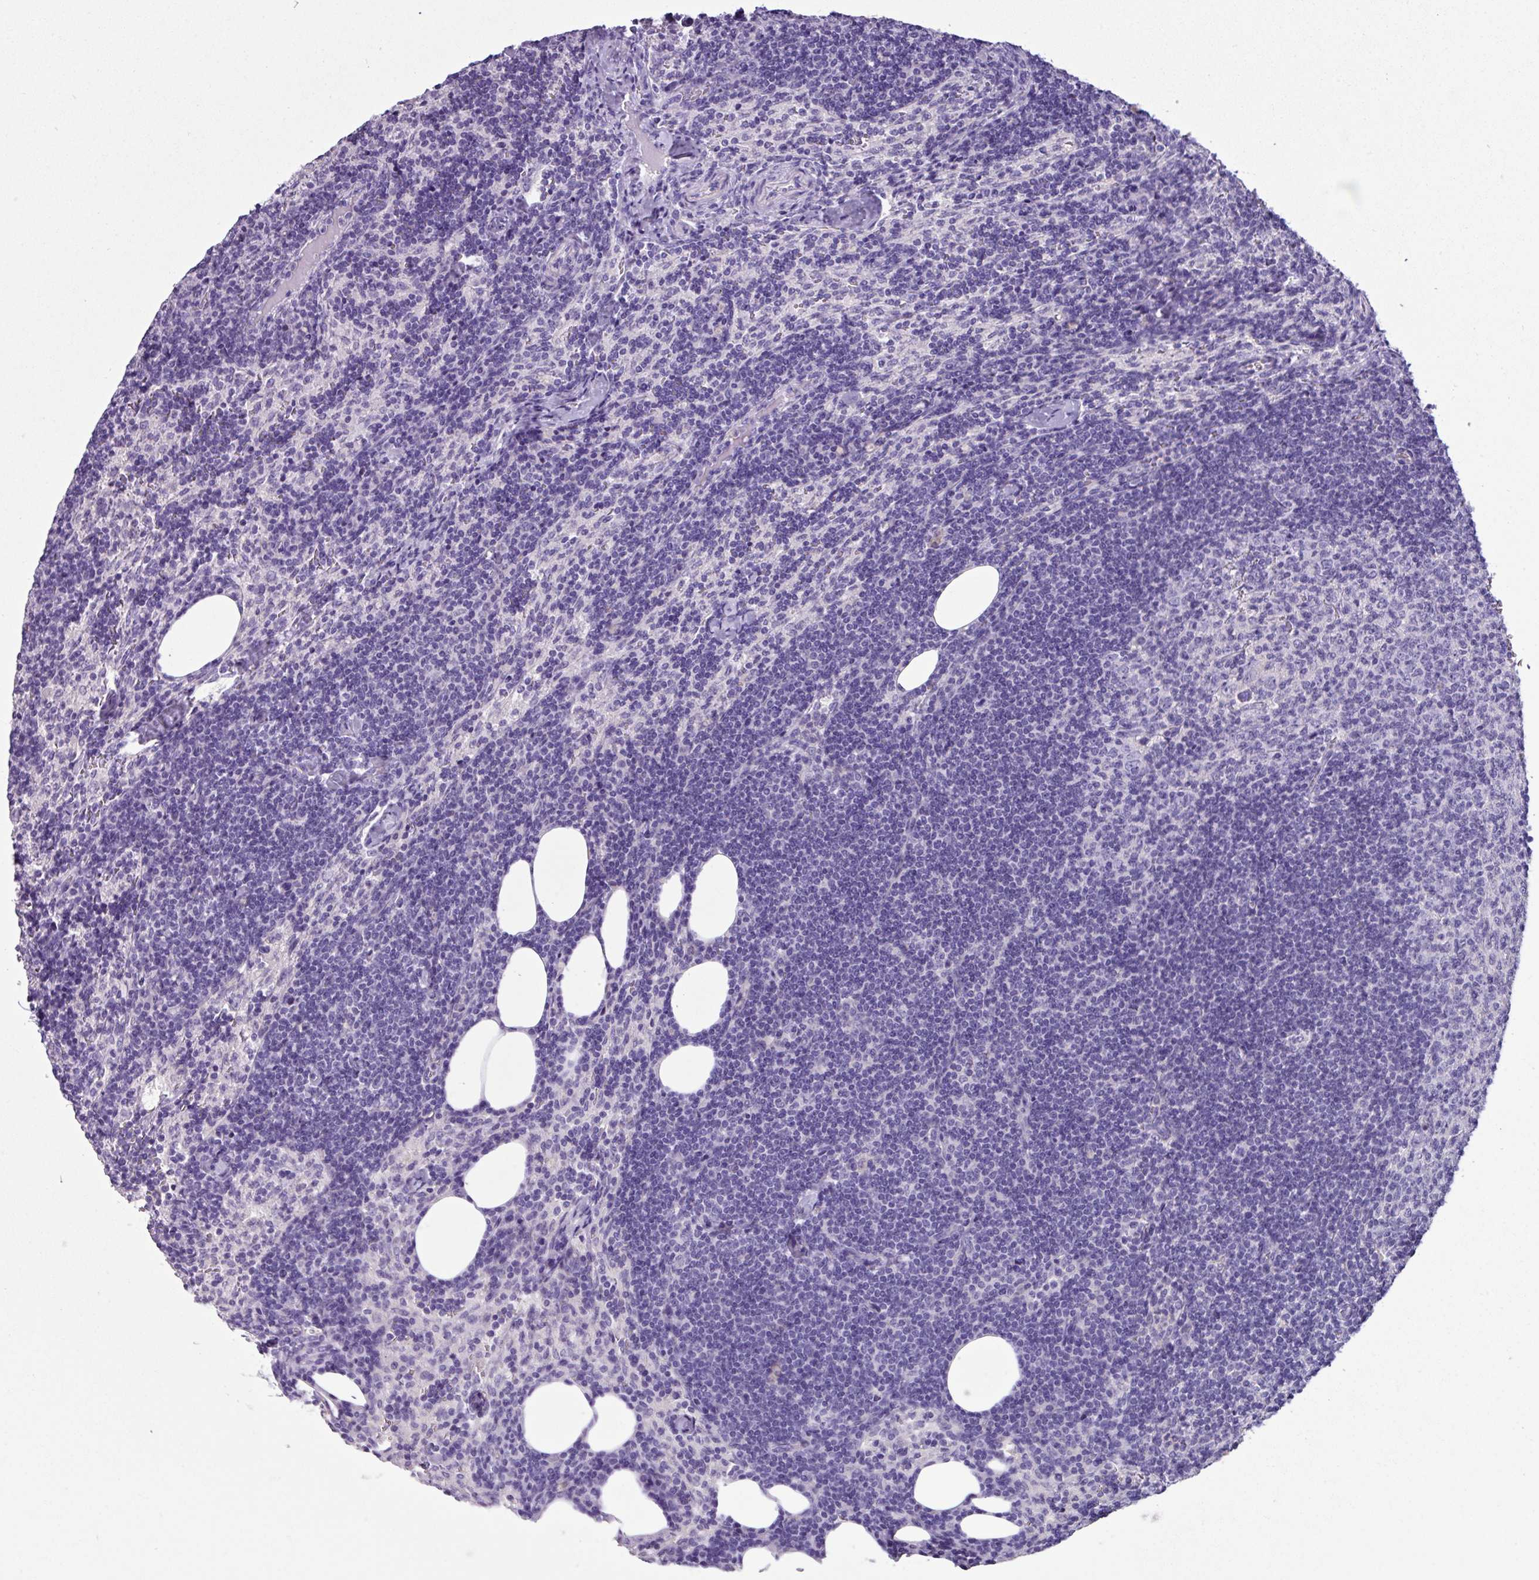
{"staining": {"intensity": "negative", "quantity": "none", "location": "none"}, "tissue": "lymph node", "cell_type": "Germinal center cells", "image_type": "normal", "snomed": [{"axis": "morphology", "description": "Normal tissue, NOS"}, {"axis": "topography", "description": "Lymph node"}], "caption": "IHC image of normal human lymph node stained for a protein (brown), which reveals no positivity in germinal center cells.", "gene": "CYSTM1", "patient": {"sex": "female", "age": 52}}